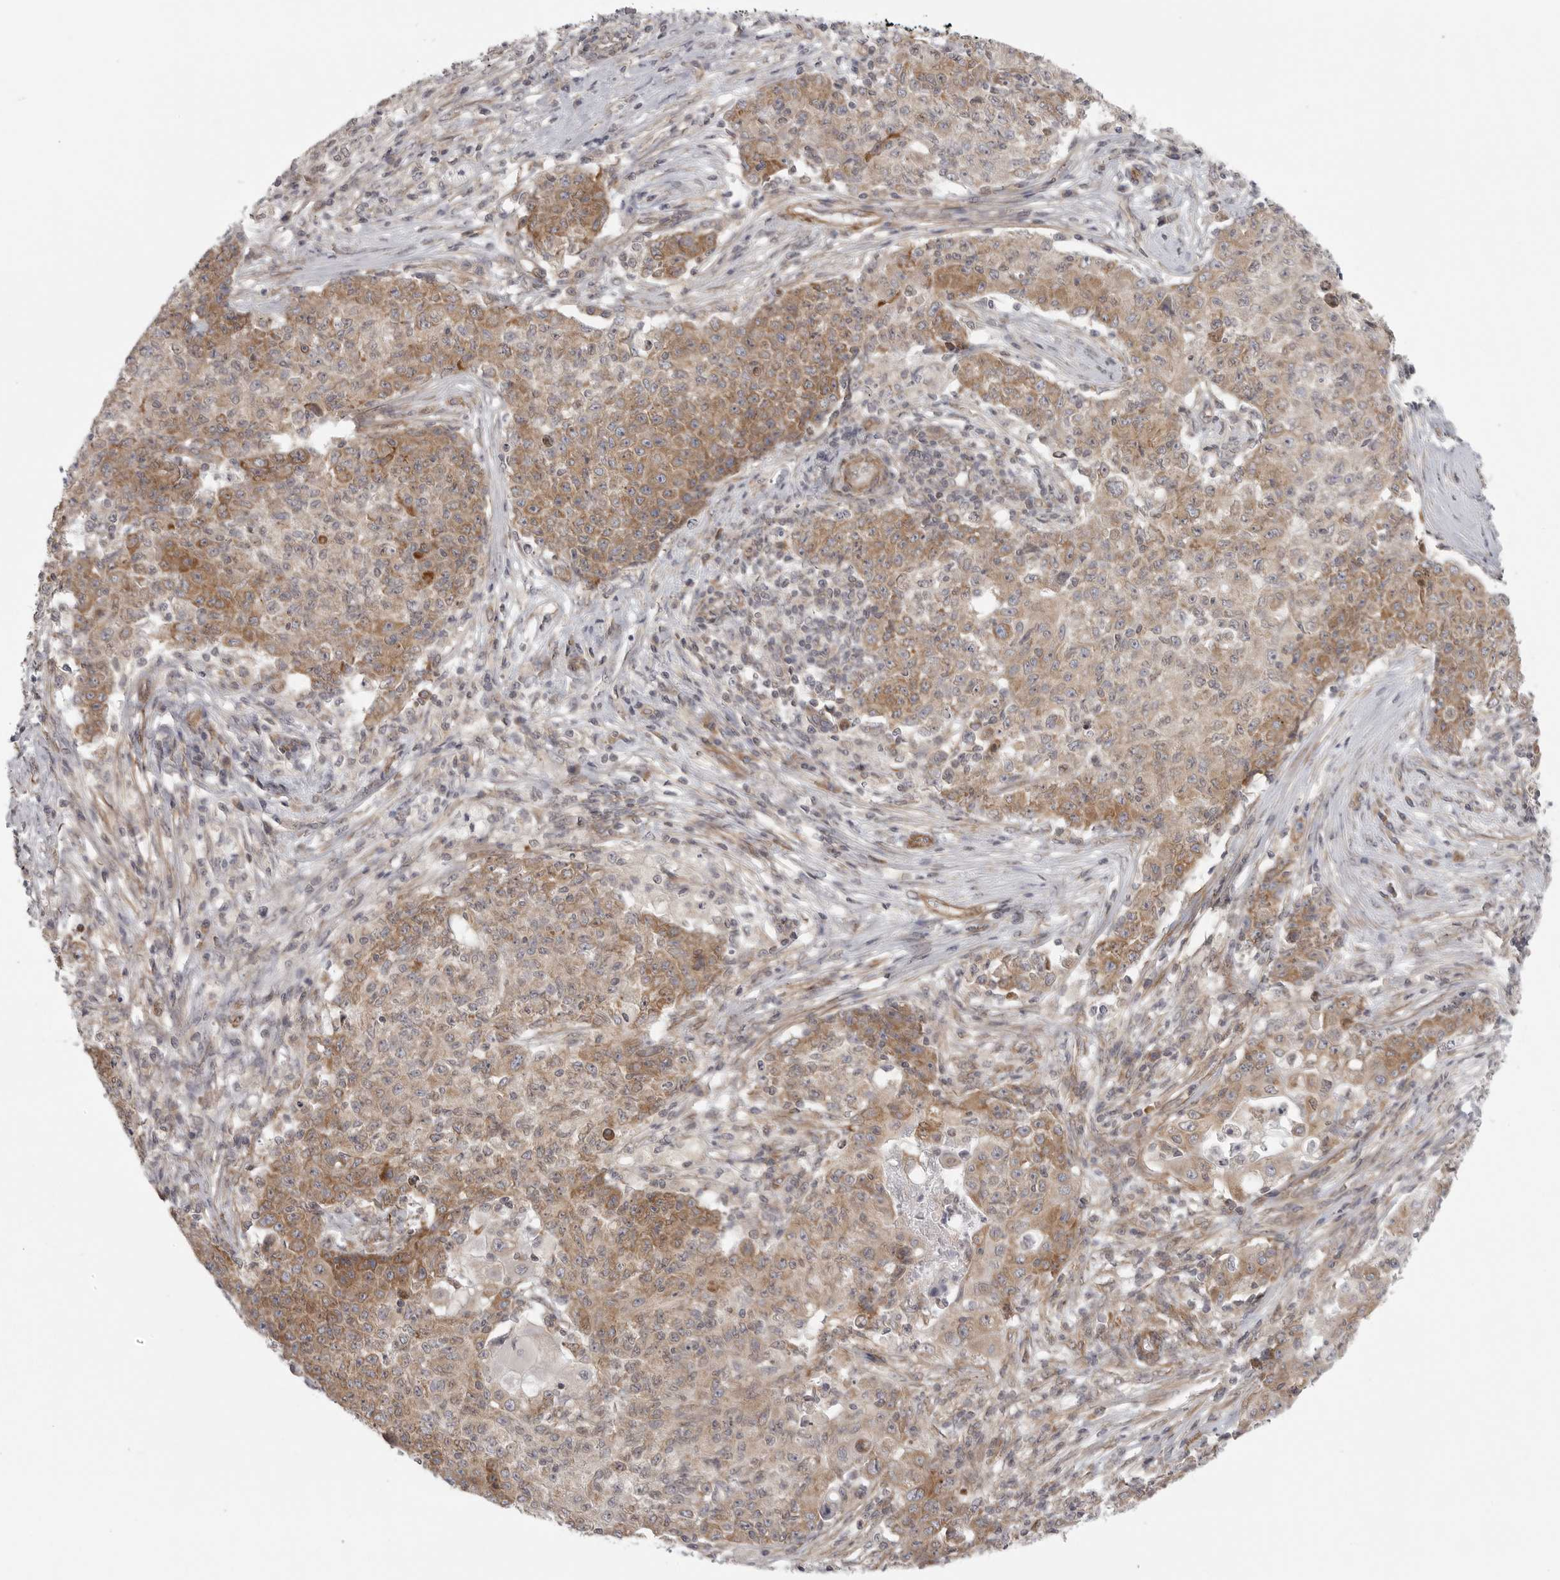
{"staining": {"intensity": "moderate", "quantity": ">75%", "location": "cytoplasmic/membranous"}, "tissue": "ovarian cancer", "cell_type": "Tumor cells", "image_type": "cancer", "snomed": [{"axis": "morphology", "description": "Carcinoma, endometroid"}, {"axis": "topography", "description": "Ovary"}], "caption": "Tumor cells show medium levels of moderate cytoplasmic/membranous expression in approximately >75% of cells in ovarian cancer (endometroid carcinoma).", "gene": "CERS2", "patient": {"sex": "female", "age": 42}}